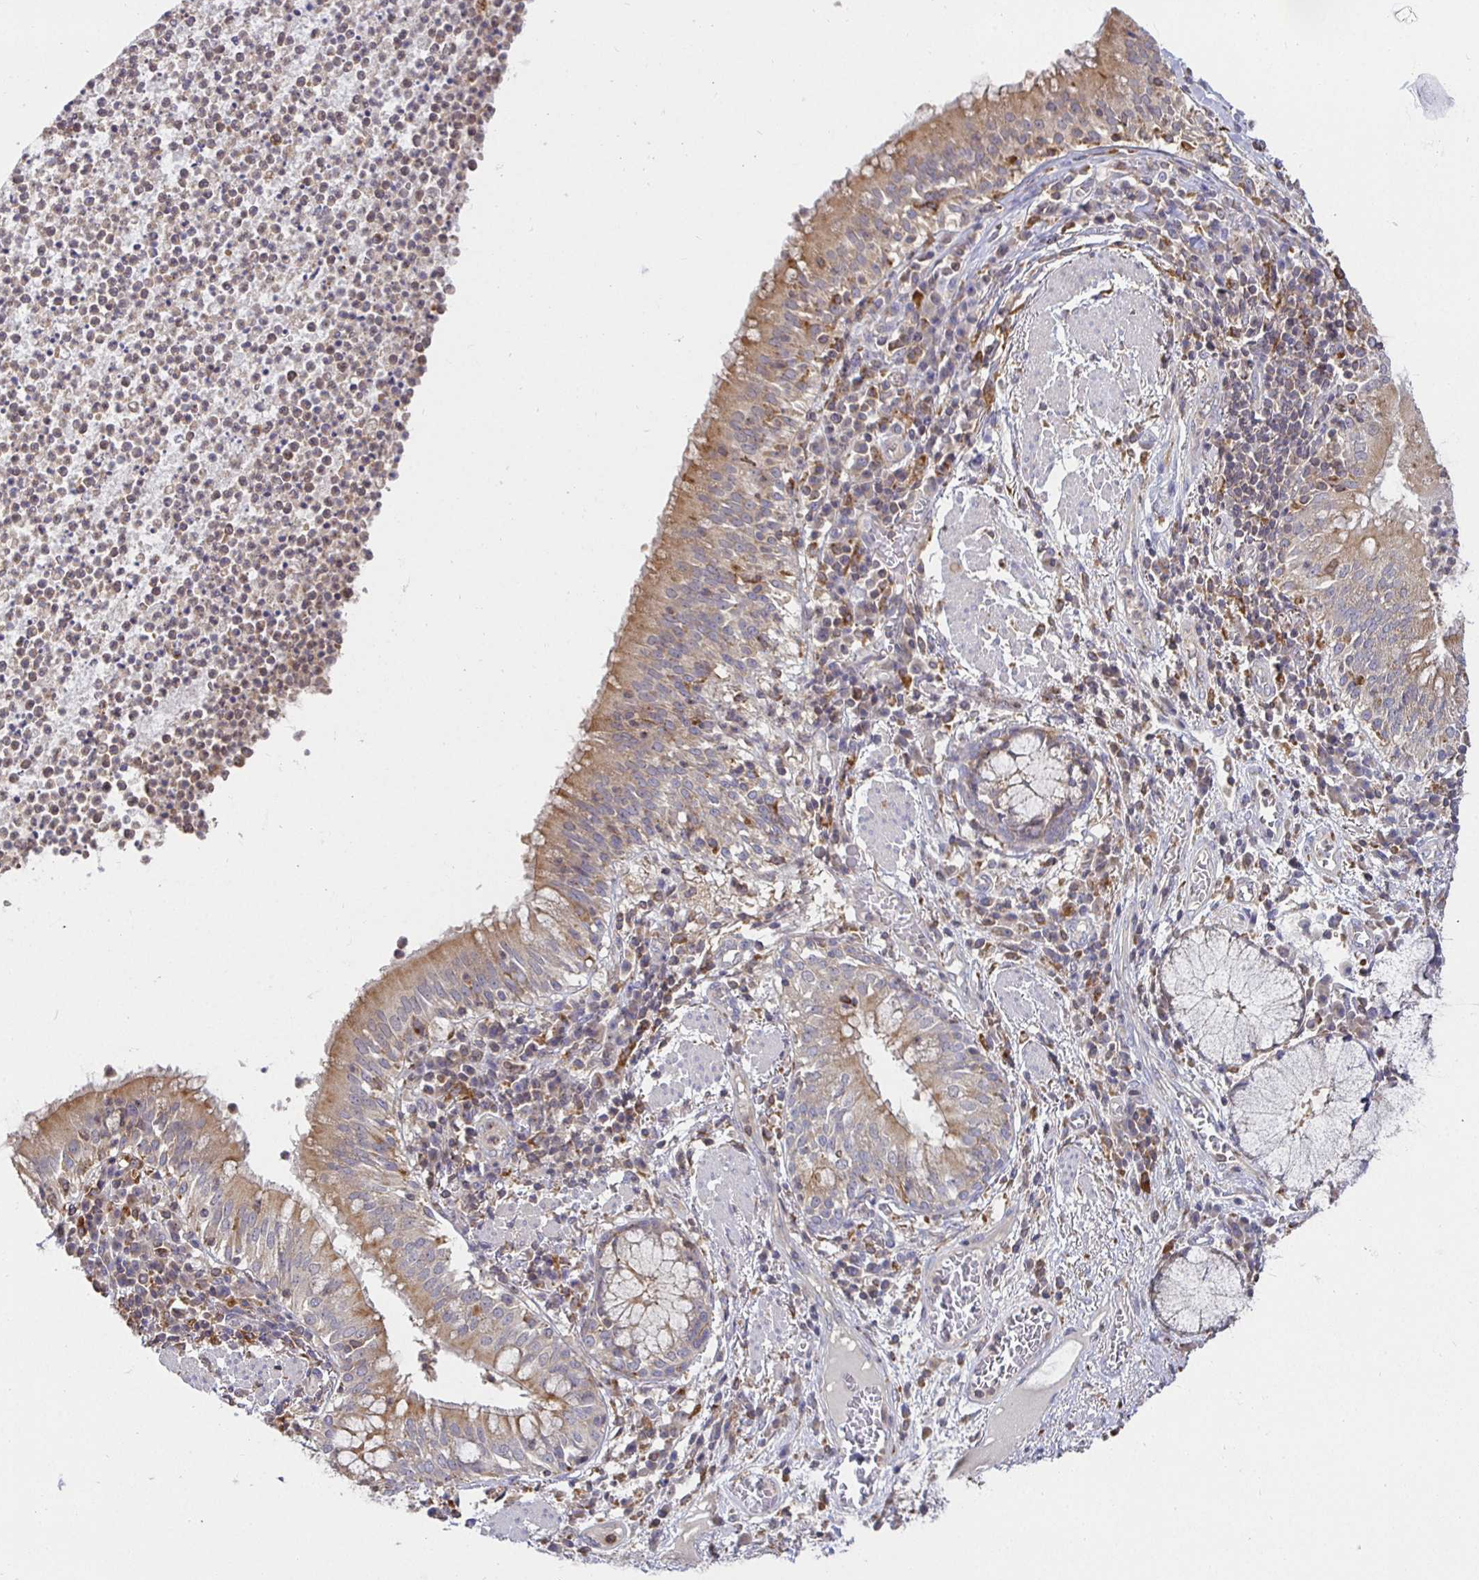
{"staining": {"intensity": "moderate", "quantity": ">75%", "location": "cytoplasmic/membranous"}, "tissue": "bronchus", "cell_type": "Respiratory epithelial cells", "image_type": "normal", "snomed": [{"axis": "morphology", "description": "Normal tissue, NOS"}, {"axis": "topography", "description": "Lymph node"}, {"axis": "topography", "description": "Bronchus"}], "caption": "Protein expression analysis of unremarkable bronchus exhibits moderate cytoplasmic/membranous expression in about >75% of respiratory epithelial cells.", "gene": "ATP6V1F", "patient": {"sex": "male", "age": 56}}